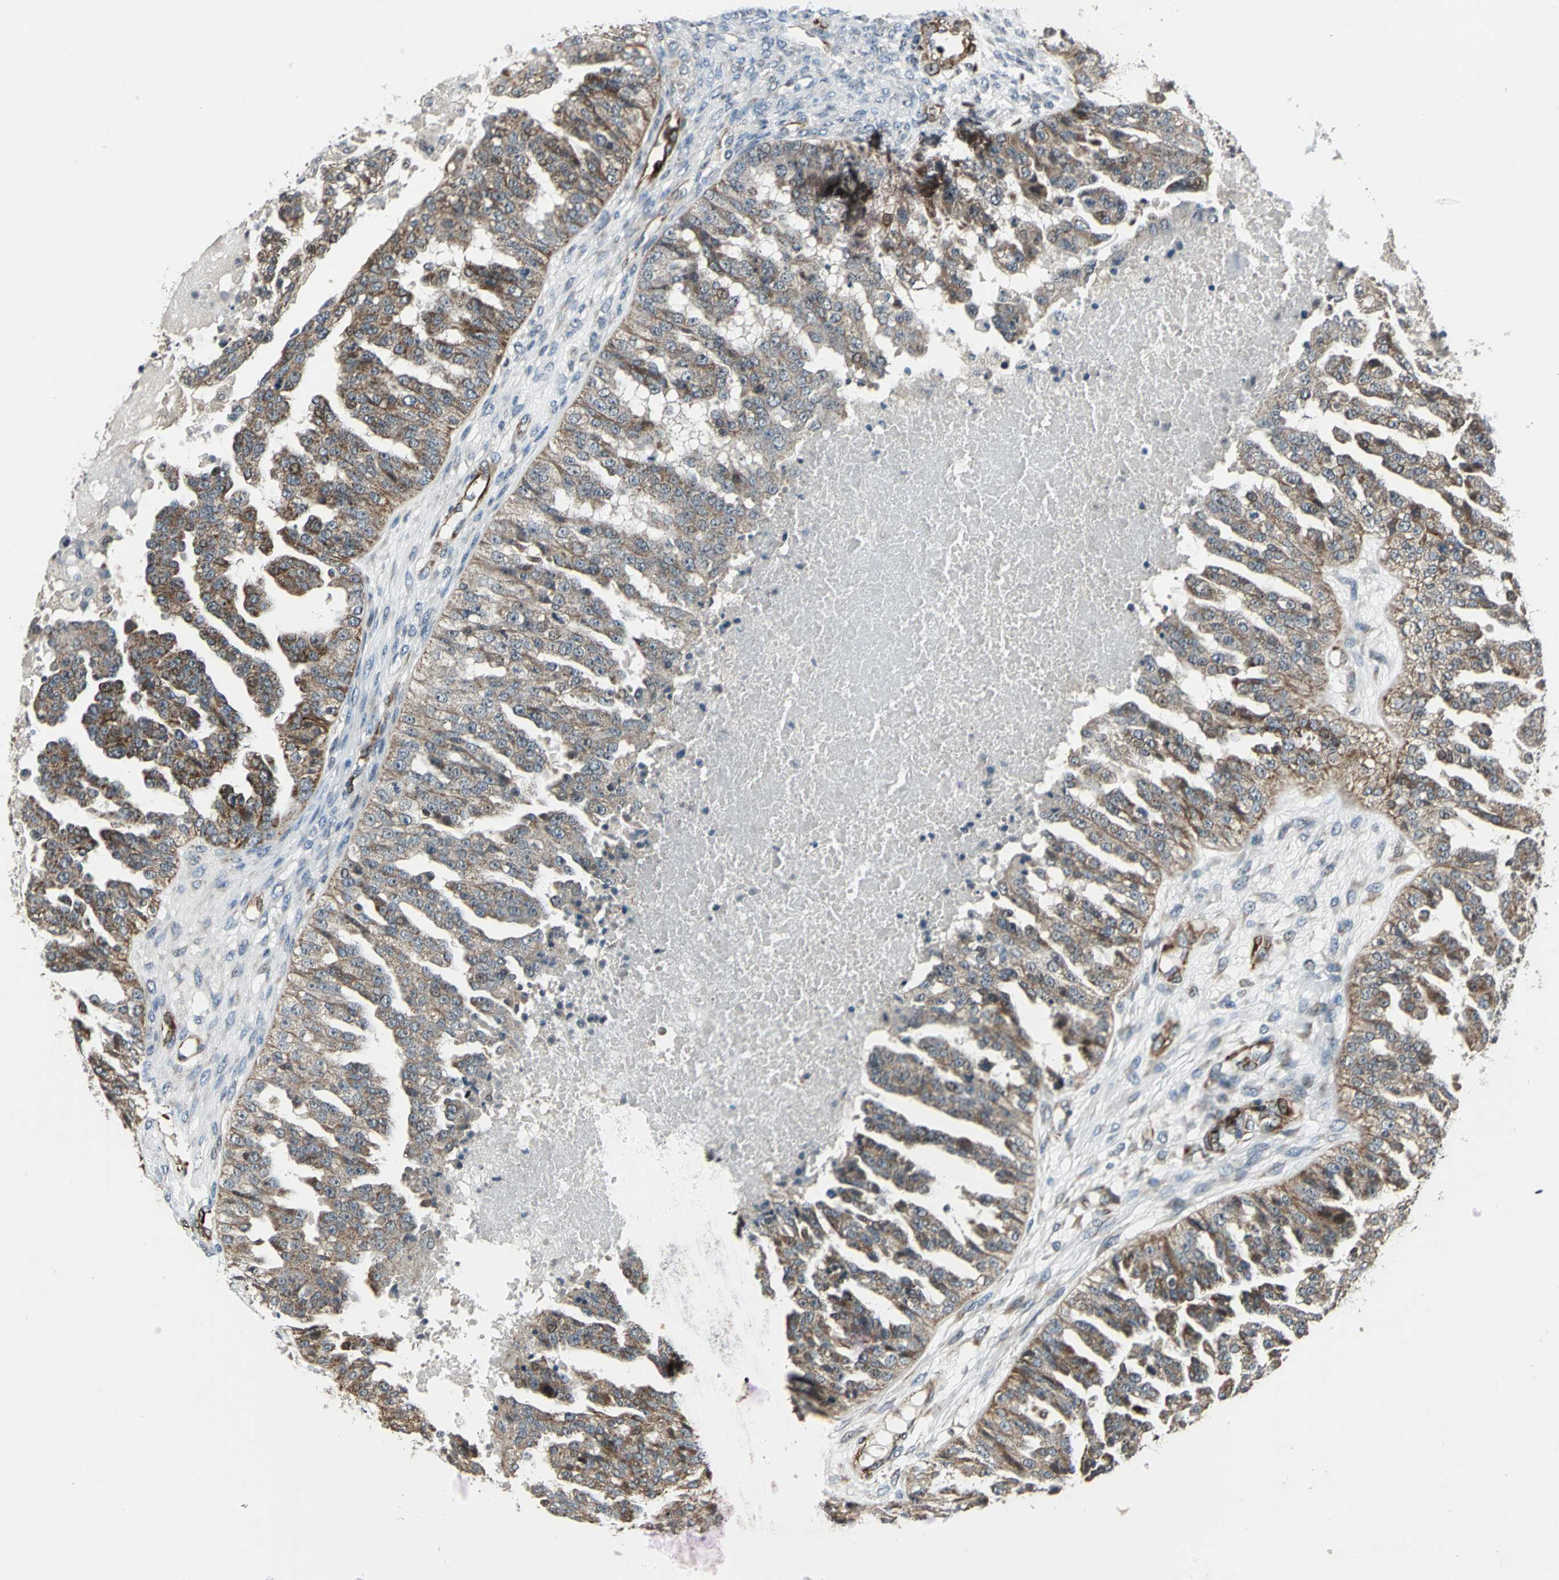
{"staining": {"intensity": "moderate", "quantity": ">75%", "location": "cytoplasmic/membranous"}, "tissue": "ovarian cancer", "cell_type": "Tumor cells", "image_type": "cancer", "snomed": [{"axis": "morphology", "description": "Carcinoma, NOS"}, {"axis": "topography", "description": "Soft tissue"}, {"axis": "topography", "description": "Ovary"}], "caption": "The photomicrograph shows a brown stain indicating the presence of a protein in the cytoplasmic/membranous of tumor cells in carcinoma (ovarian).", "gene": "EXD2", "patient": {"sex": "female", "age": 54}}